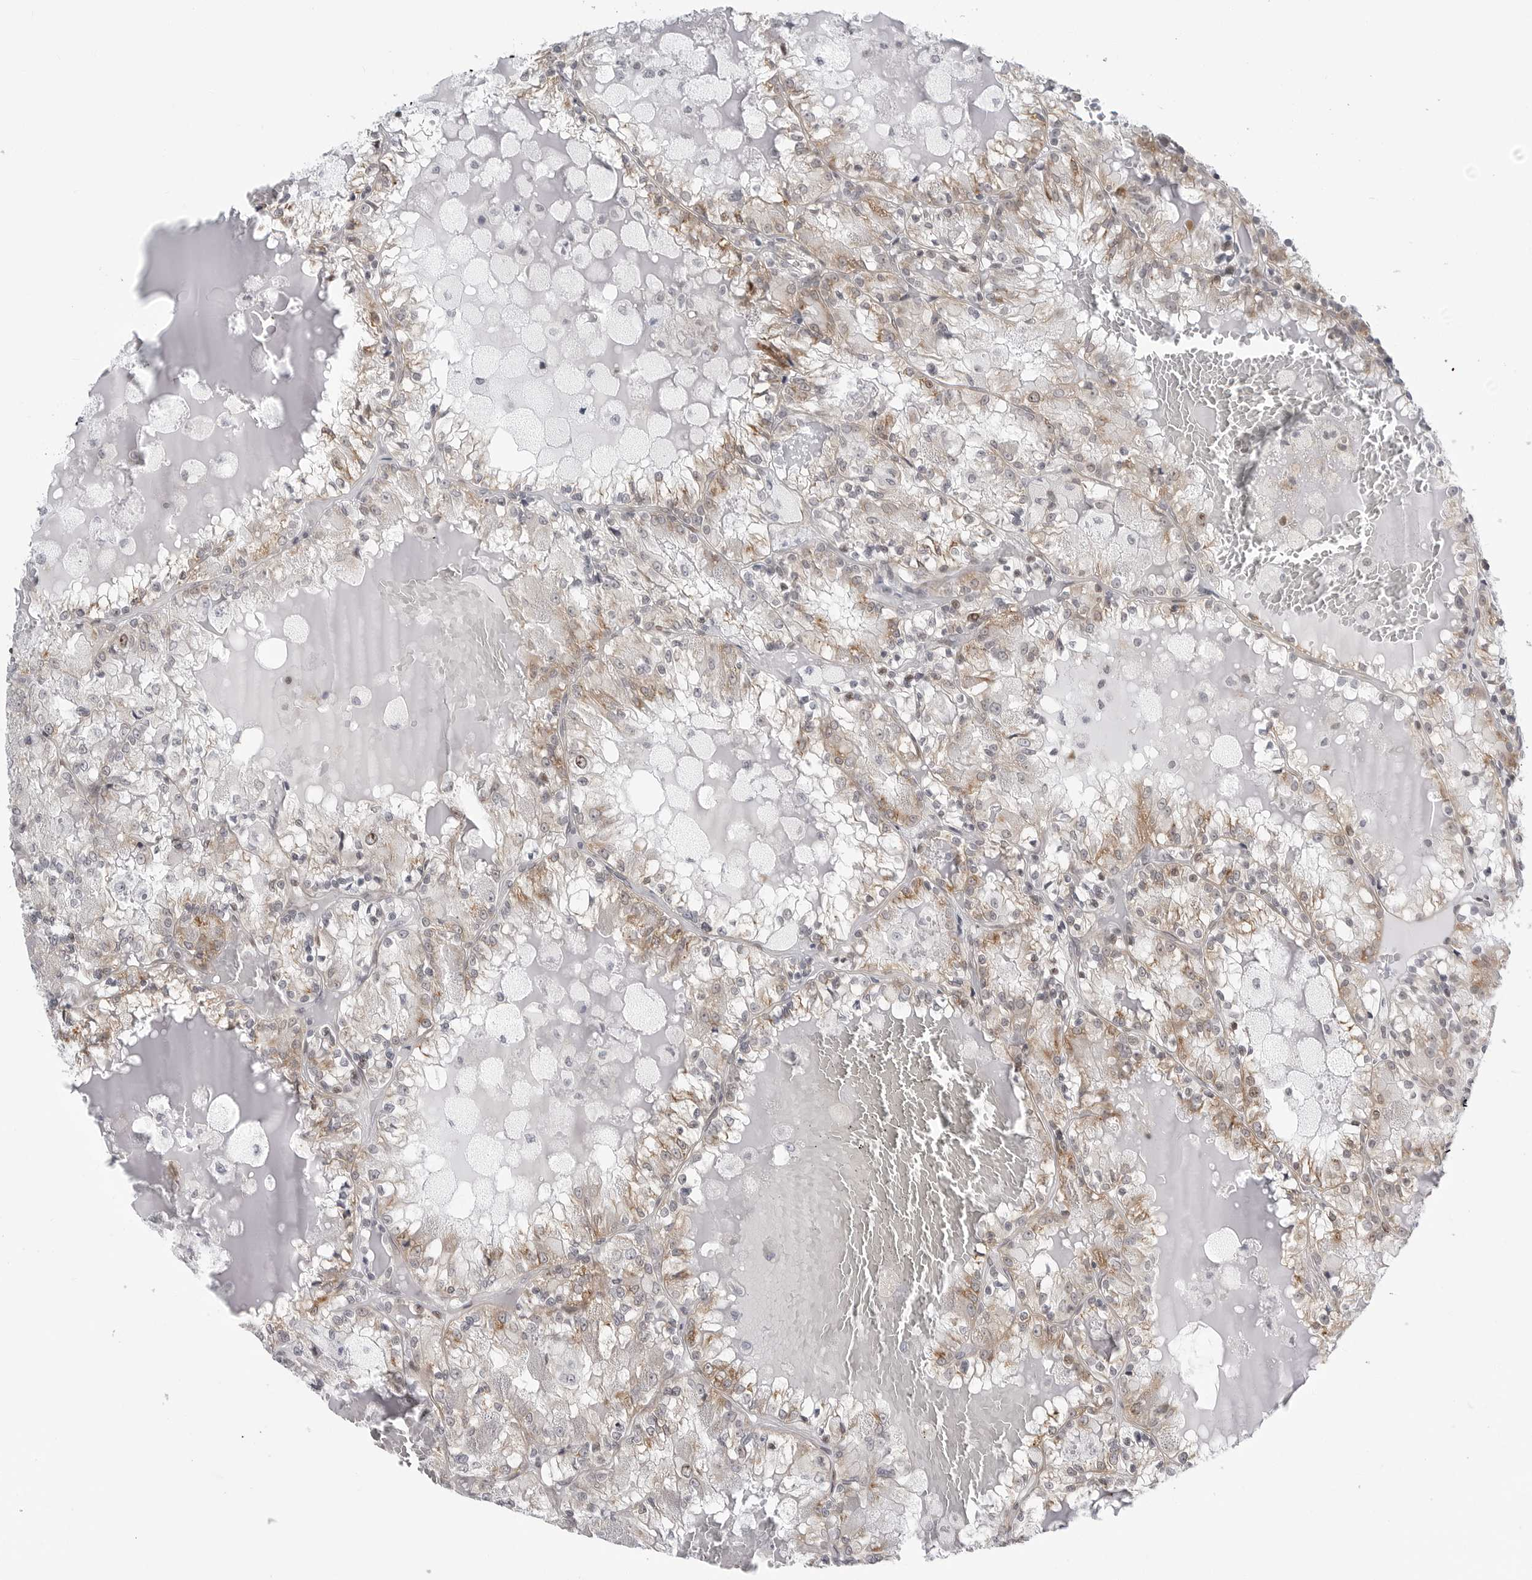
{"staining": {"intensity": "weak", "quantity": ">75%", "location": "cytoplasmic/membranous"}, "tissue": "renal cancer", "cell_type": "Tumor cells", "image_type": "cancer", "snomed": [{"axis": "morphology", "description": "Adenocarcinoma, NOS"}, {"axis": "topography", "description": "Kidney"}], "caption": "Approximately >75% of tumor cells in human renal cancer (adenocarcinoma) show weak cytoplasmic/membranous protein expression as visualized by brown immunohistochemical staining.", "gene": "FAM135B", "patient": {"sex": "female", "age": 56}}